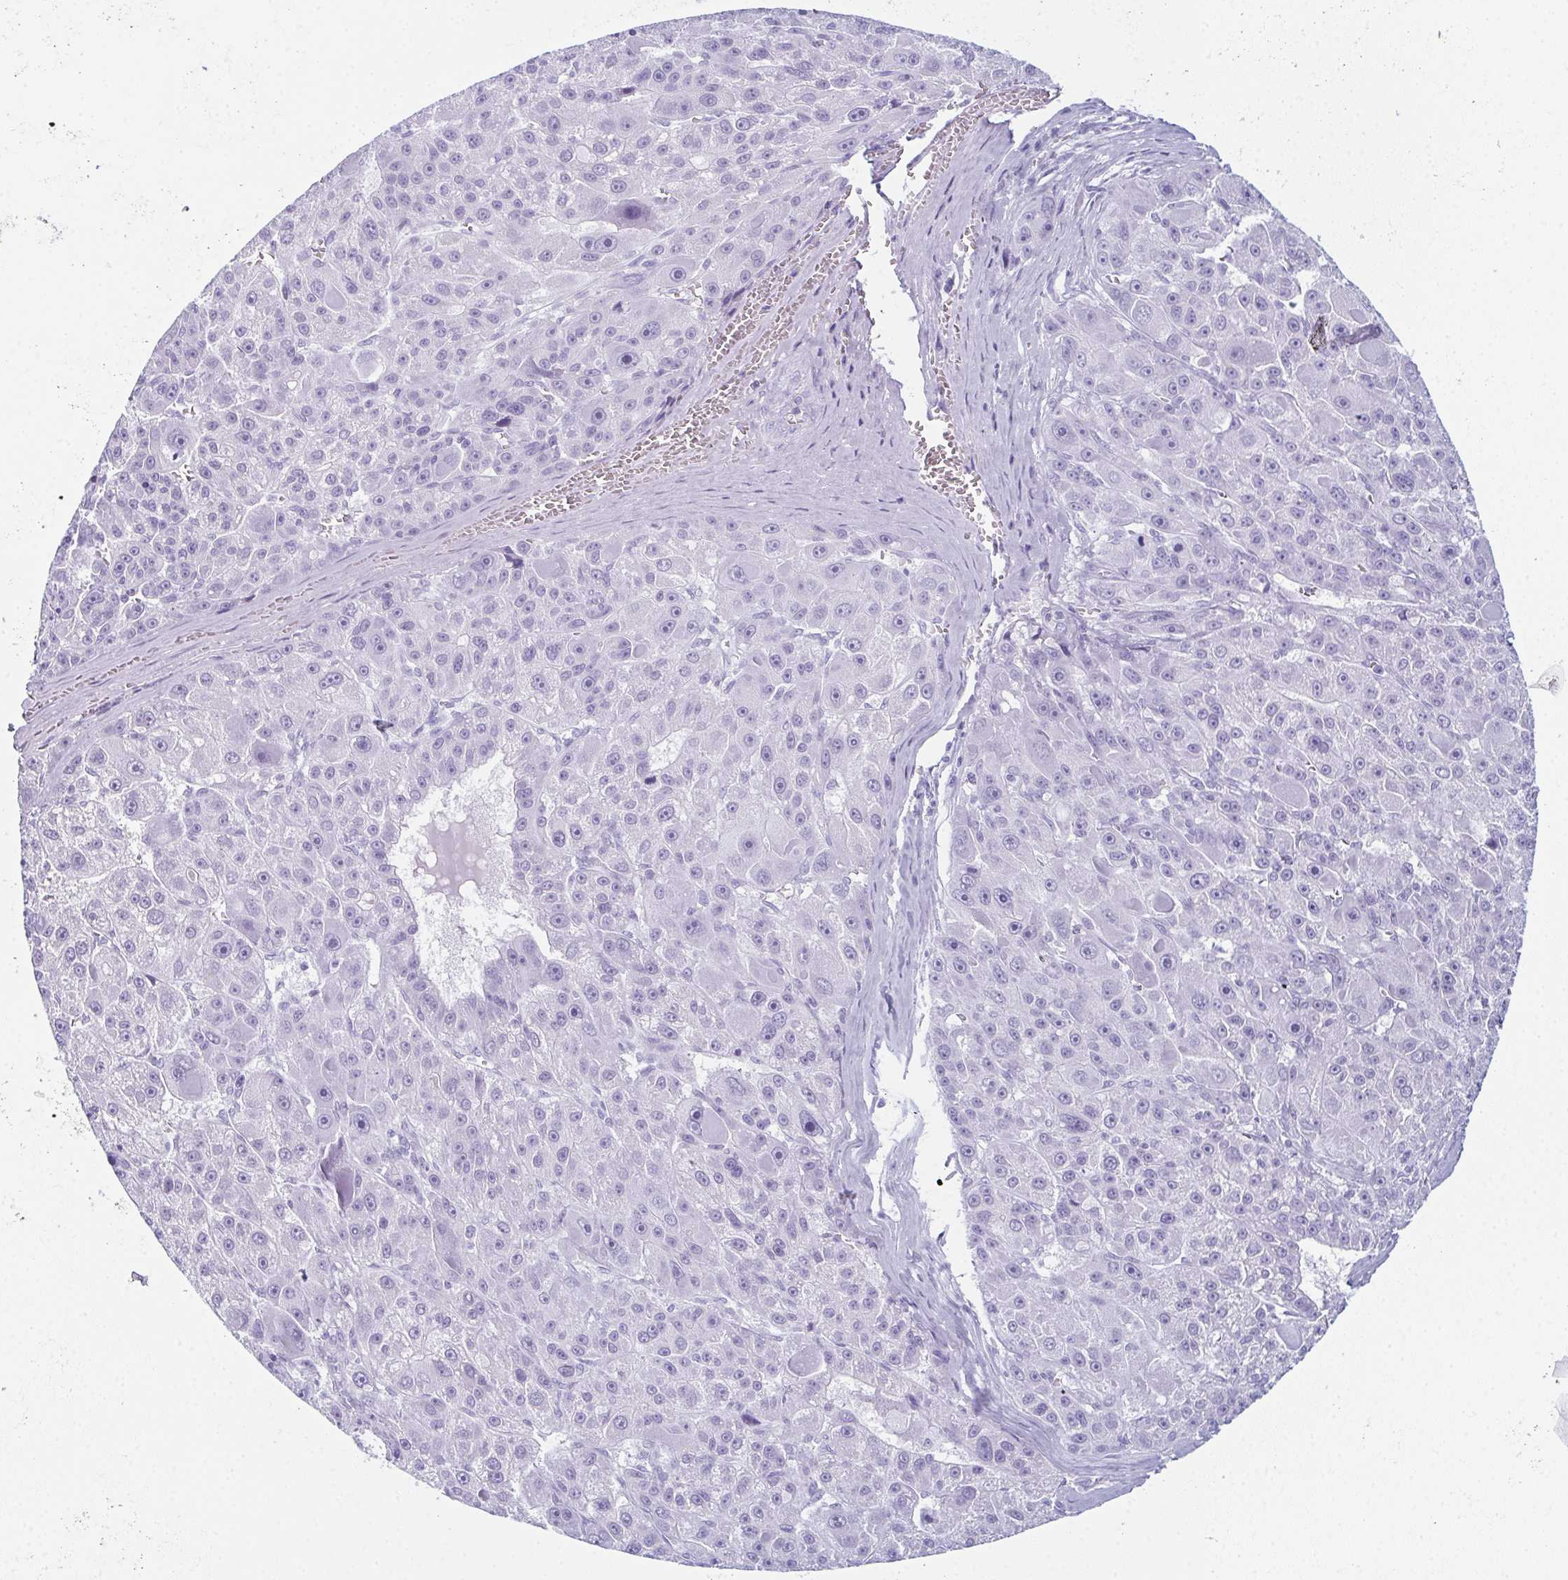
{"staining": {"intensity": "negative", "quantity": "none", "location": "none"}, "tissue": "liver cancer", "cell_type": "Tumor cells", "image_type": "cancer", "snomed": [{"axis": "morphology", "description": "Carcinoma, Hepatocellular, NOS"}, {"axis": "topography", "description": "Liver"}], "caption": "The histopathology image exhibits no significant staining in tumor cells of liver cancer.", "gene": "ENKUR", "patient": {"sex": "male", "age": 76}}